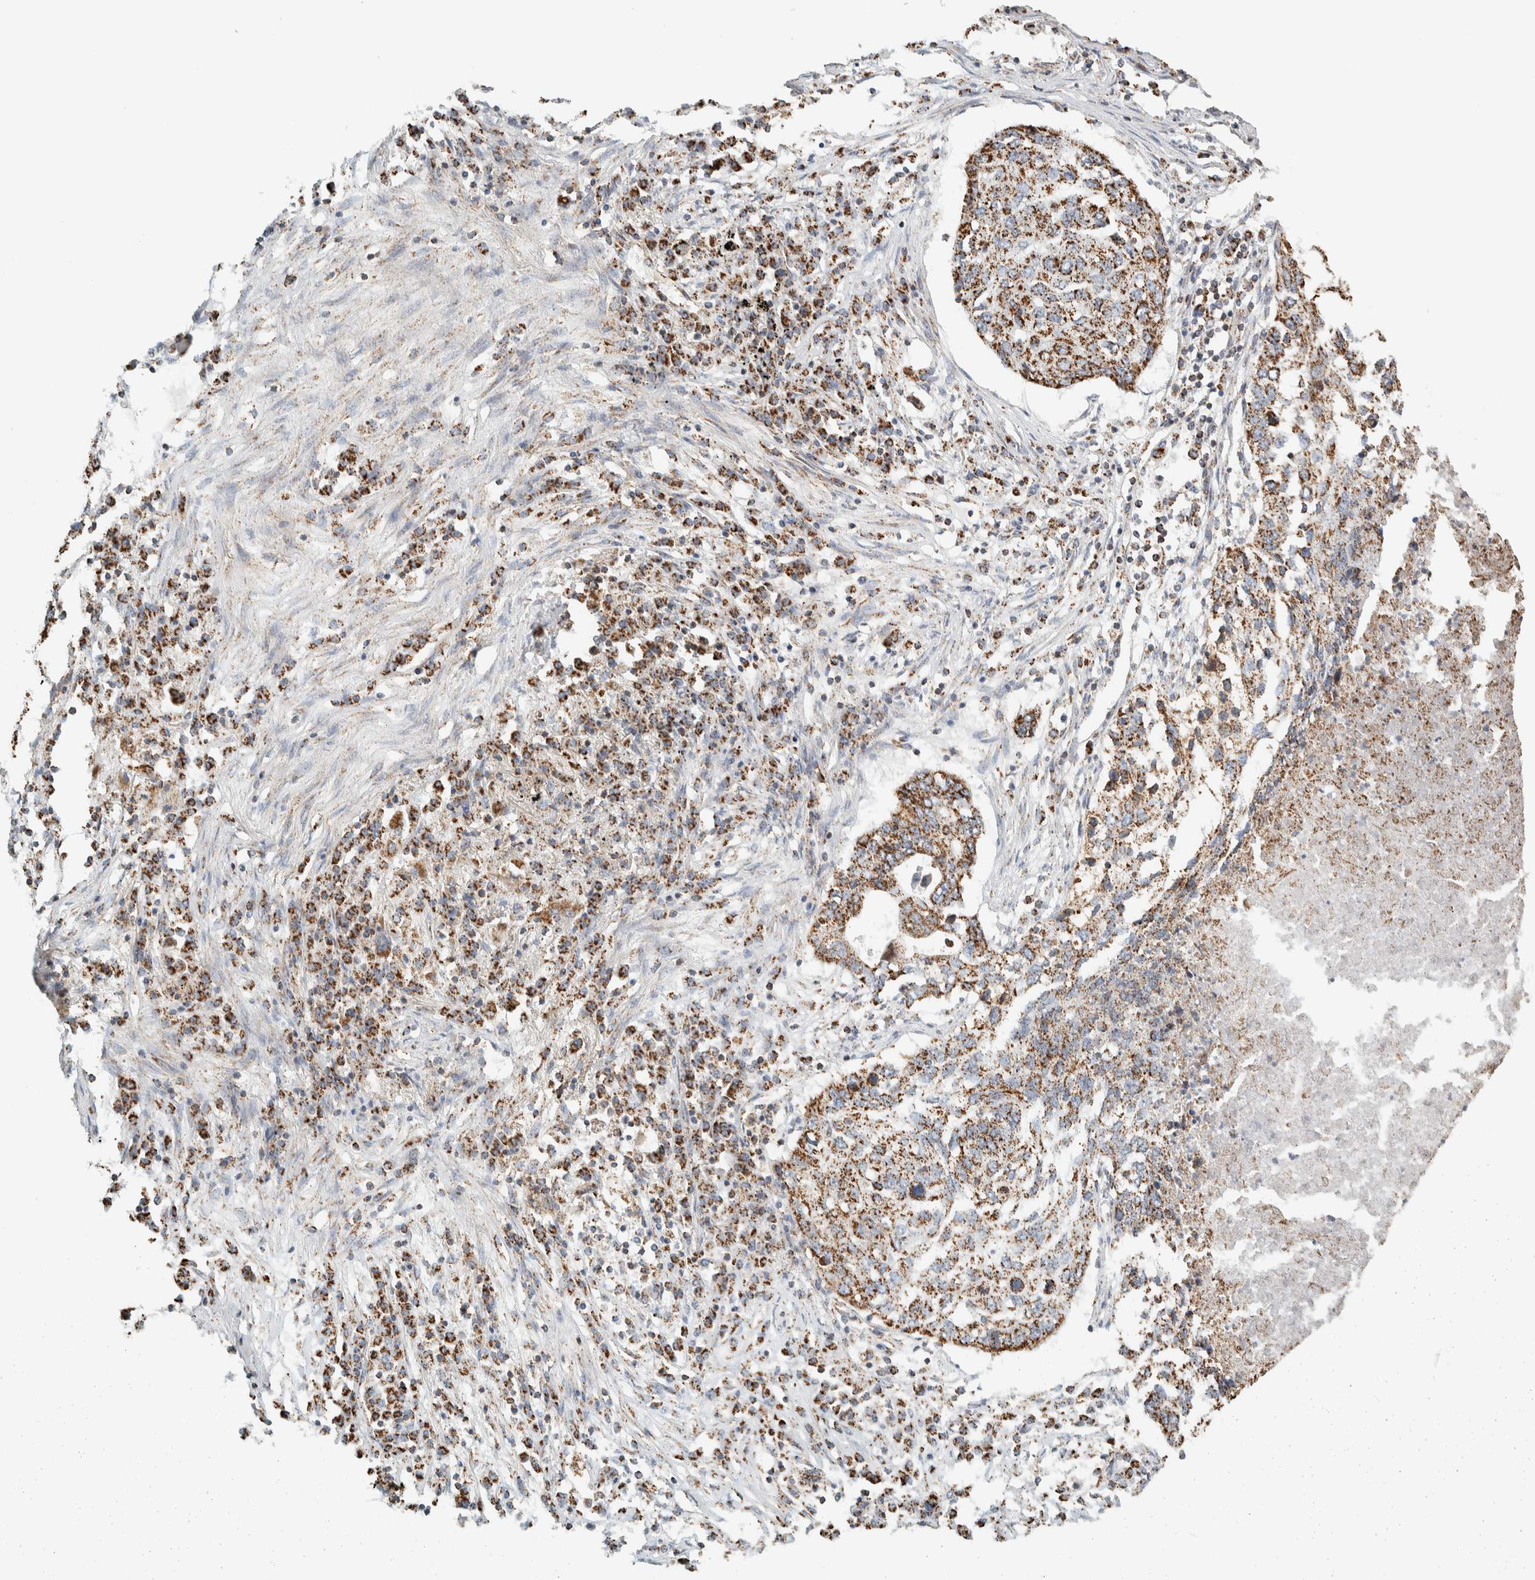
{"staining": {"intensity": "moderate", "quantity": ">75%", "location": "cytoplasmic/membranous"}, "tissue": "lung cancer", "cell_type": "Tumor cells", "image_type": "cancer", "snomed": [{"axis": "morphology", "description": "Squamous cell carcinoma, NOS"}, {"axis": "topography", "description": "Lung"}], "caption": "DAB immunohistochemical staining of lung cancer (squamous cell carcinoma) displays moderate cytoplasmic/membranous protein positivity in about >75% of tumor cells.", "gene": "ZNF454", "patient": {"sex": "female", "age": 63}}